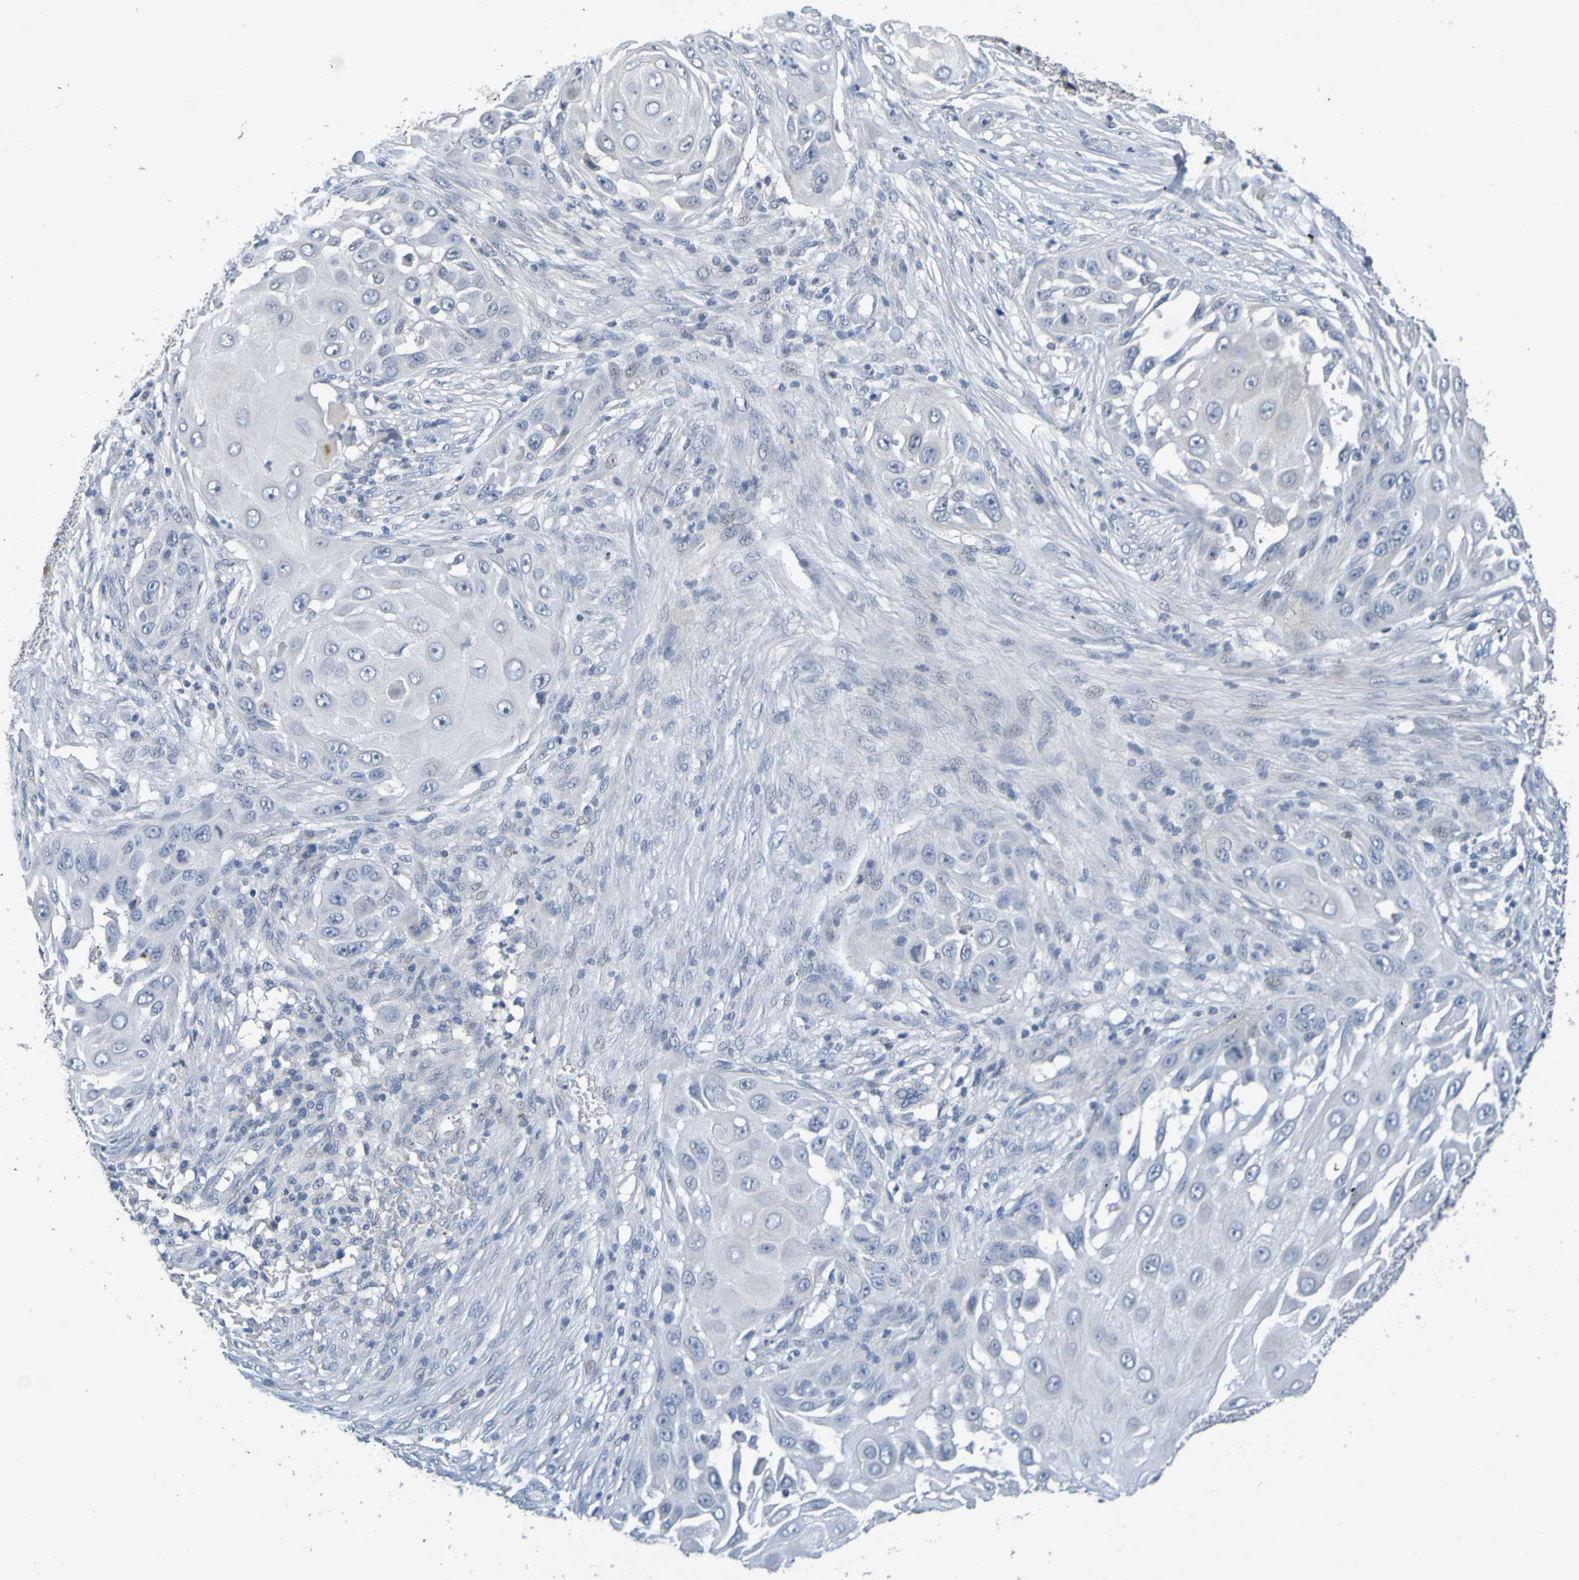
{"staining": {"intensity": "negative", "quantity": "none", "location": "none"}, "tissue": "skin cancer", "cell_type": "Tumor cells", "image_type": "cancer", "snomed": [{"axis": "morphology", "description": "Squamous cell carcinoma, NOS"}, {"axis": "topography", "description": "Skin"}], "caption": "This image is of skin cancer (squamous cell carcinoma) stained with IHC to label a protein in brown with the nuclei are counter-stained blue. There is no expression in tumor cells. Brightfield microscopy of immunohistochemistry (IHC) stained with DAB (brown) and hematoxylin (blue), captured at high magnification.", "gene": "IL10", "patient": {"sex": "female", "age": 44}}